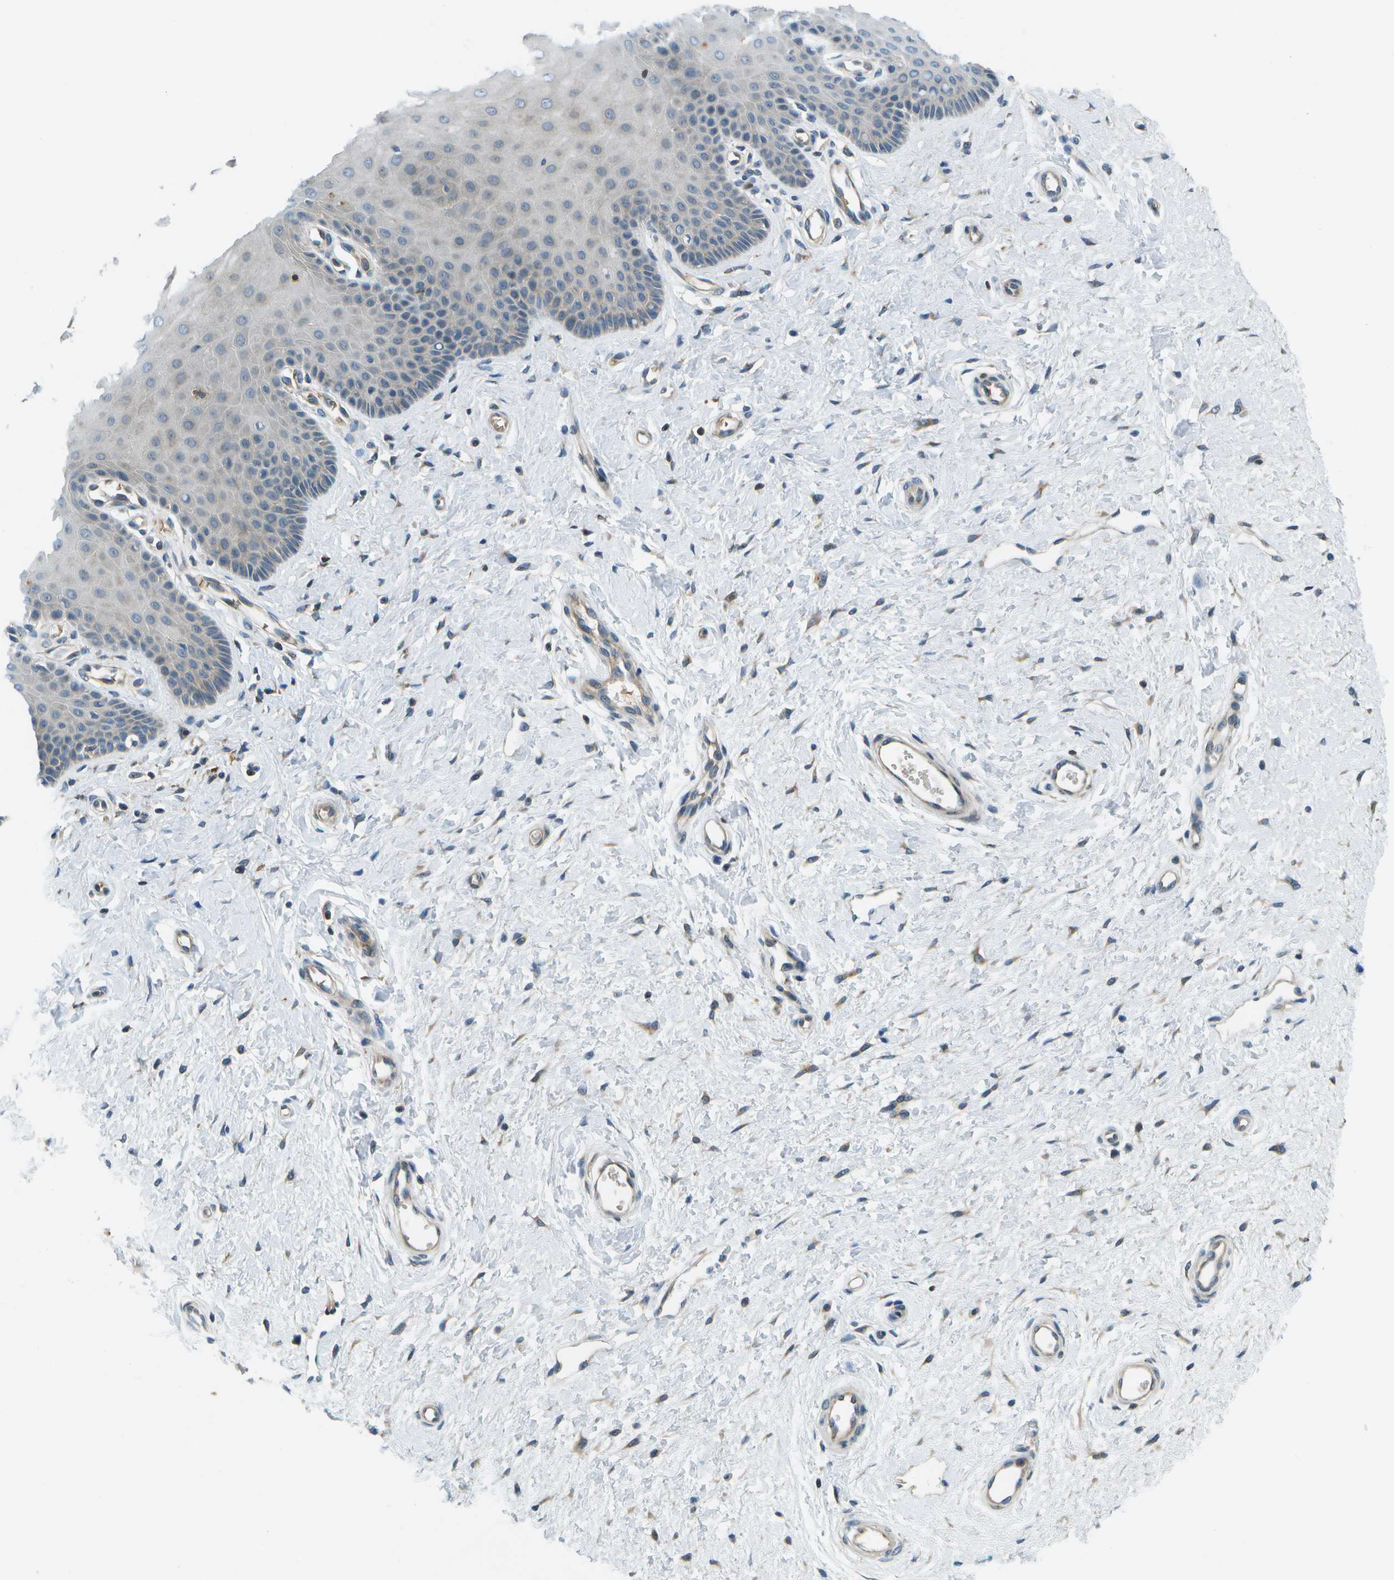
{"staining": {"intensity": "weak", "quantity": "25%-75%", "location": "cytoplasmic/membranous"}, "tissue": "cervix", "cell_type": "Glandular cells", "image_type": "normal", "snomed": [{"axis": "morphology", "description": "Normal tissue, NOS"}, {"axis": "topography", "description": "Cervix"}], "caption": "This micrograph reveals IHC staining of unremarkable cervix, with low weak cytoplasmic/membranous positivity in approximately 25%-75% of glandular cells.", "gene": "CTIF", "patient": {"sex": "female", "age": 55}}